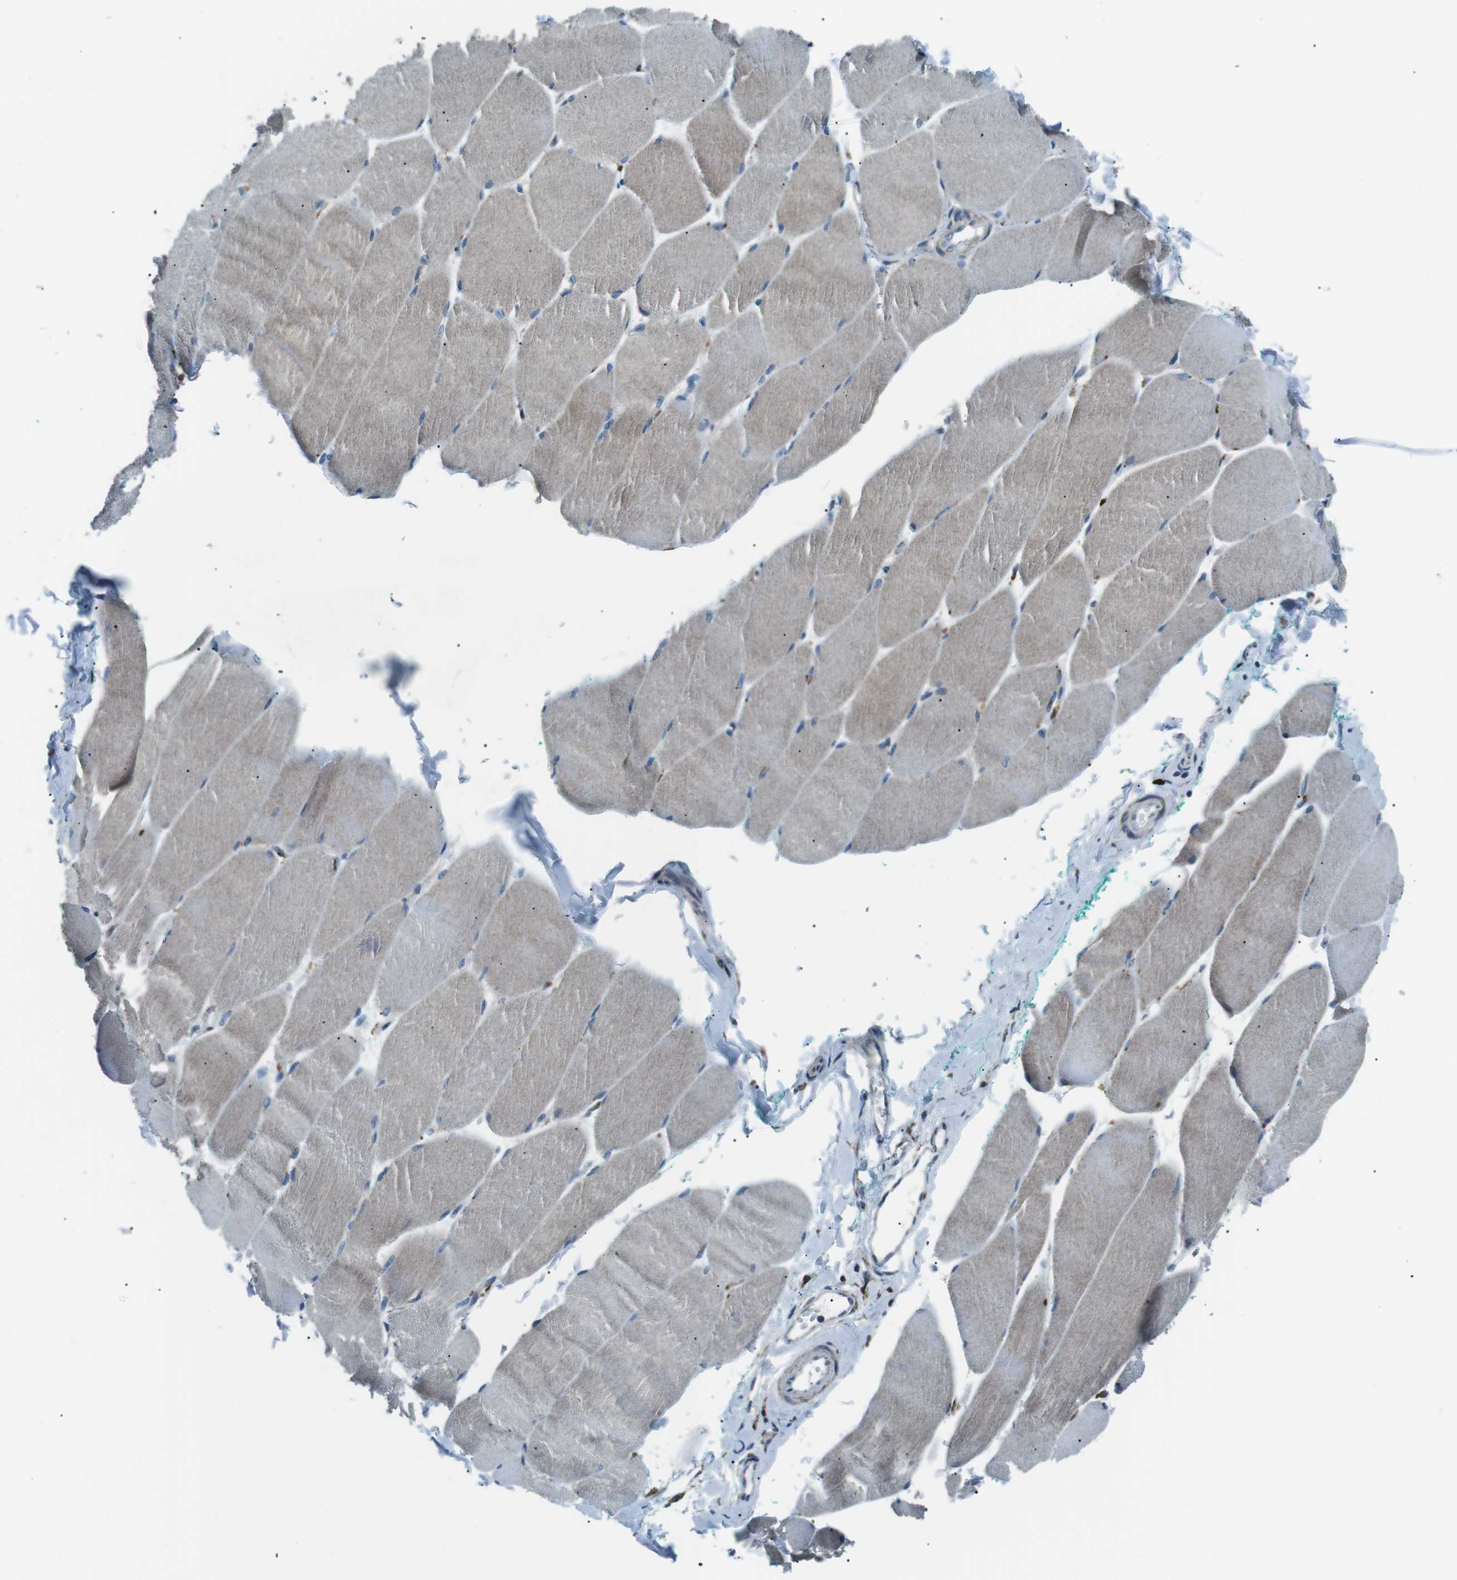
{"staining": {"intensity": "weak", "quantity": "<25%", "location": "cytoplasmic/membranous"}, "tissue": "skeletal muscle", "cell_type": "Myocytes", "image_type": "normal", "snomed": [{"axis": "morphology", "description": "Normal tissue, NOS"}, {"axis": "morphology", "description": "Squamous cell carcinoma, NOS"}, {"axis": "topography", "description": "Skeletal muscle"}], "caption": "Immunohistochemistry (IHC) photomicrograph of unremarkable skeletal muscle: human skeletal muscle stained with DAB shows no significant protein staining in myocytes.", "gene": "BLNK", "patient": {"sex": "male", "age": 51}}